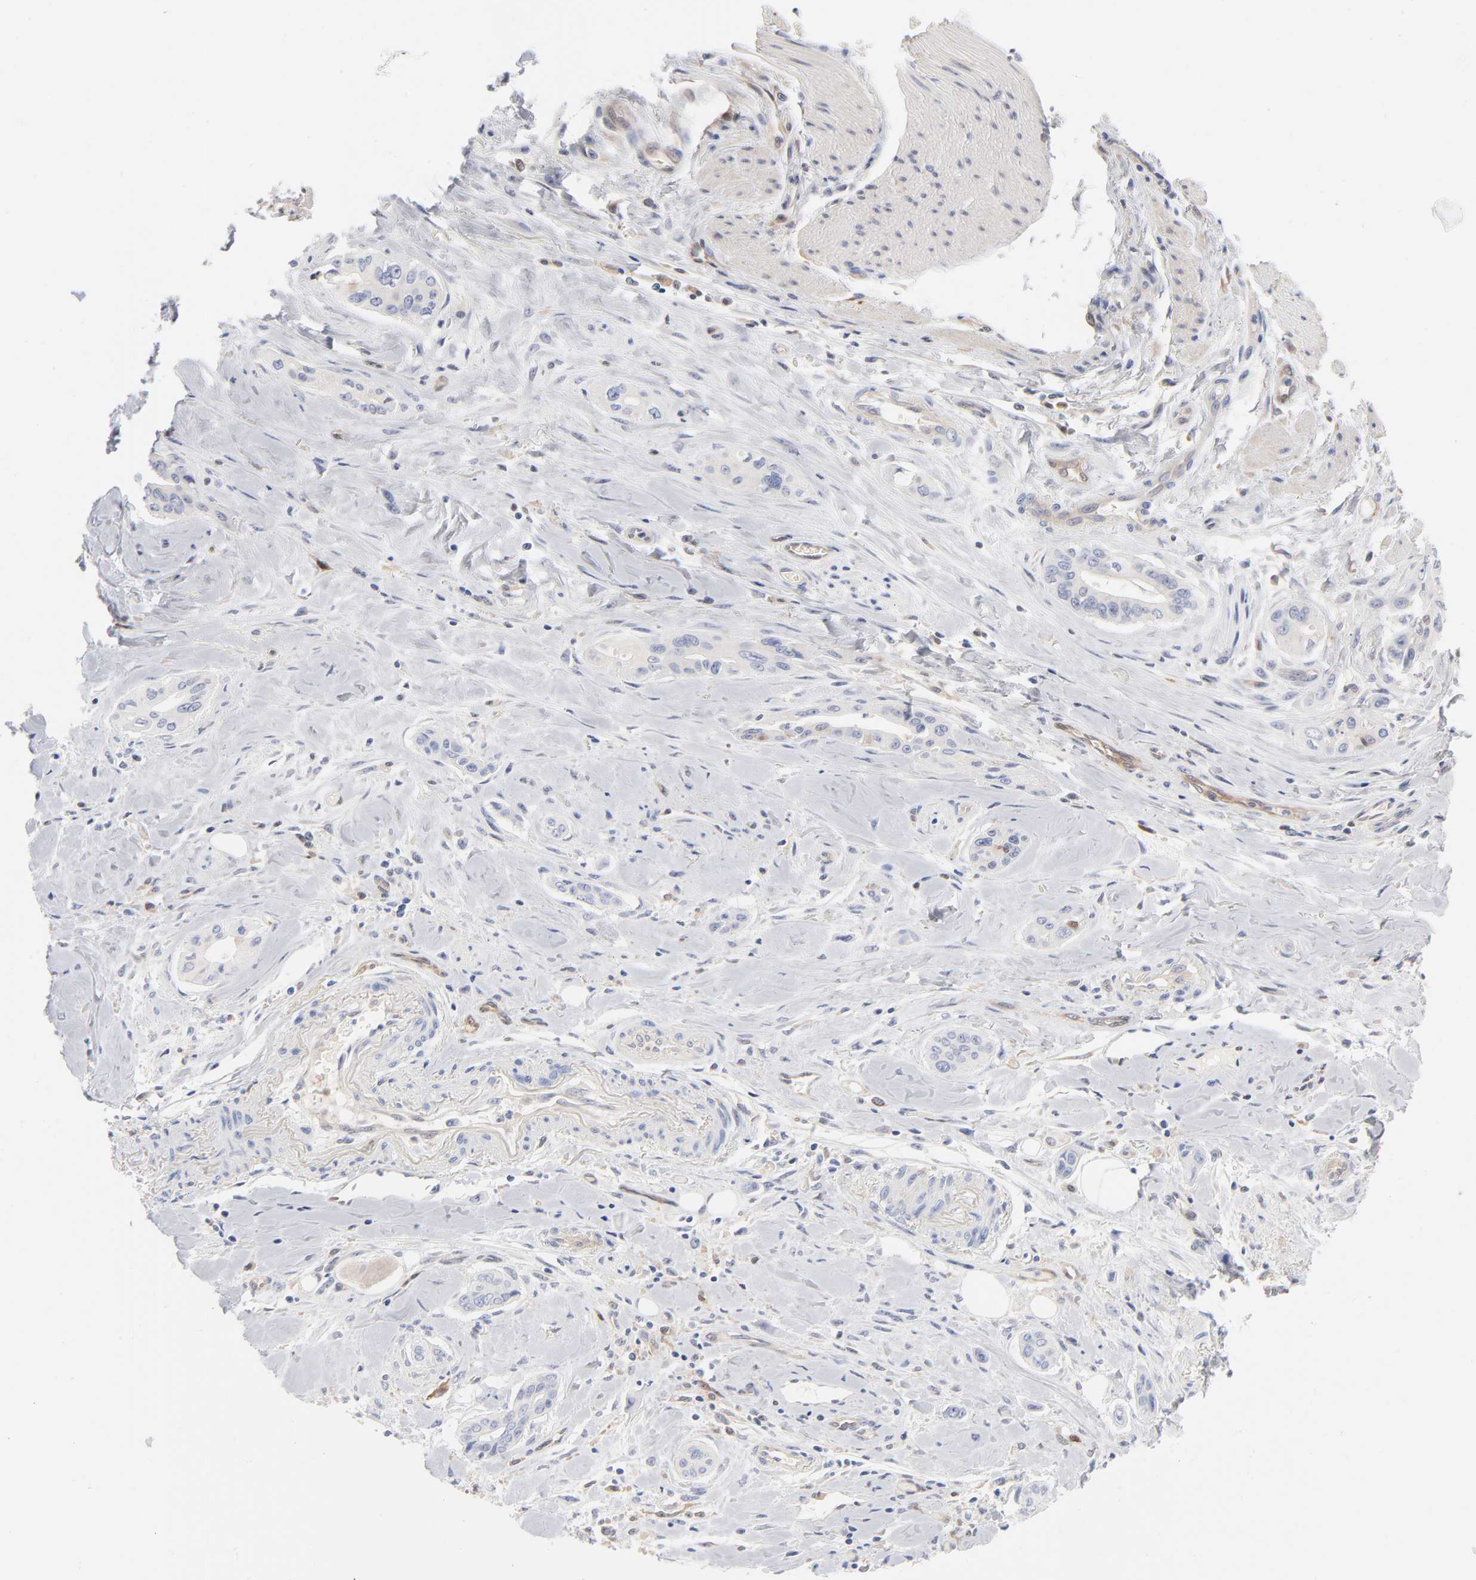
{"staining": {"intensity": "negative", "quantity": "none", "location": "none"}, "tissue": "pancreatic cancer", "cell_type": "Tumor cells", "image_type": "cancer", "snomed": [{"axis": "morphology", "description": "Adenocarcinoma, NOS"}, {"axis": "topography", "description": "Pancreas"}], "caption": "An immunohistochemistry (IHC) micrograph of adenocarcinoma (pancreatic) is shown. There is no staining in tumor cells of adenocarcinoma (pancreatic).", "gene": "ARRB1", "patient": {"sex": "male", "age": 77}}